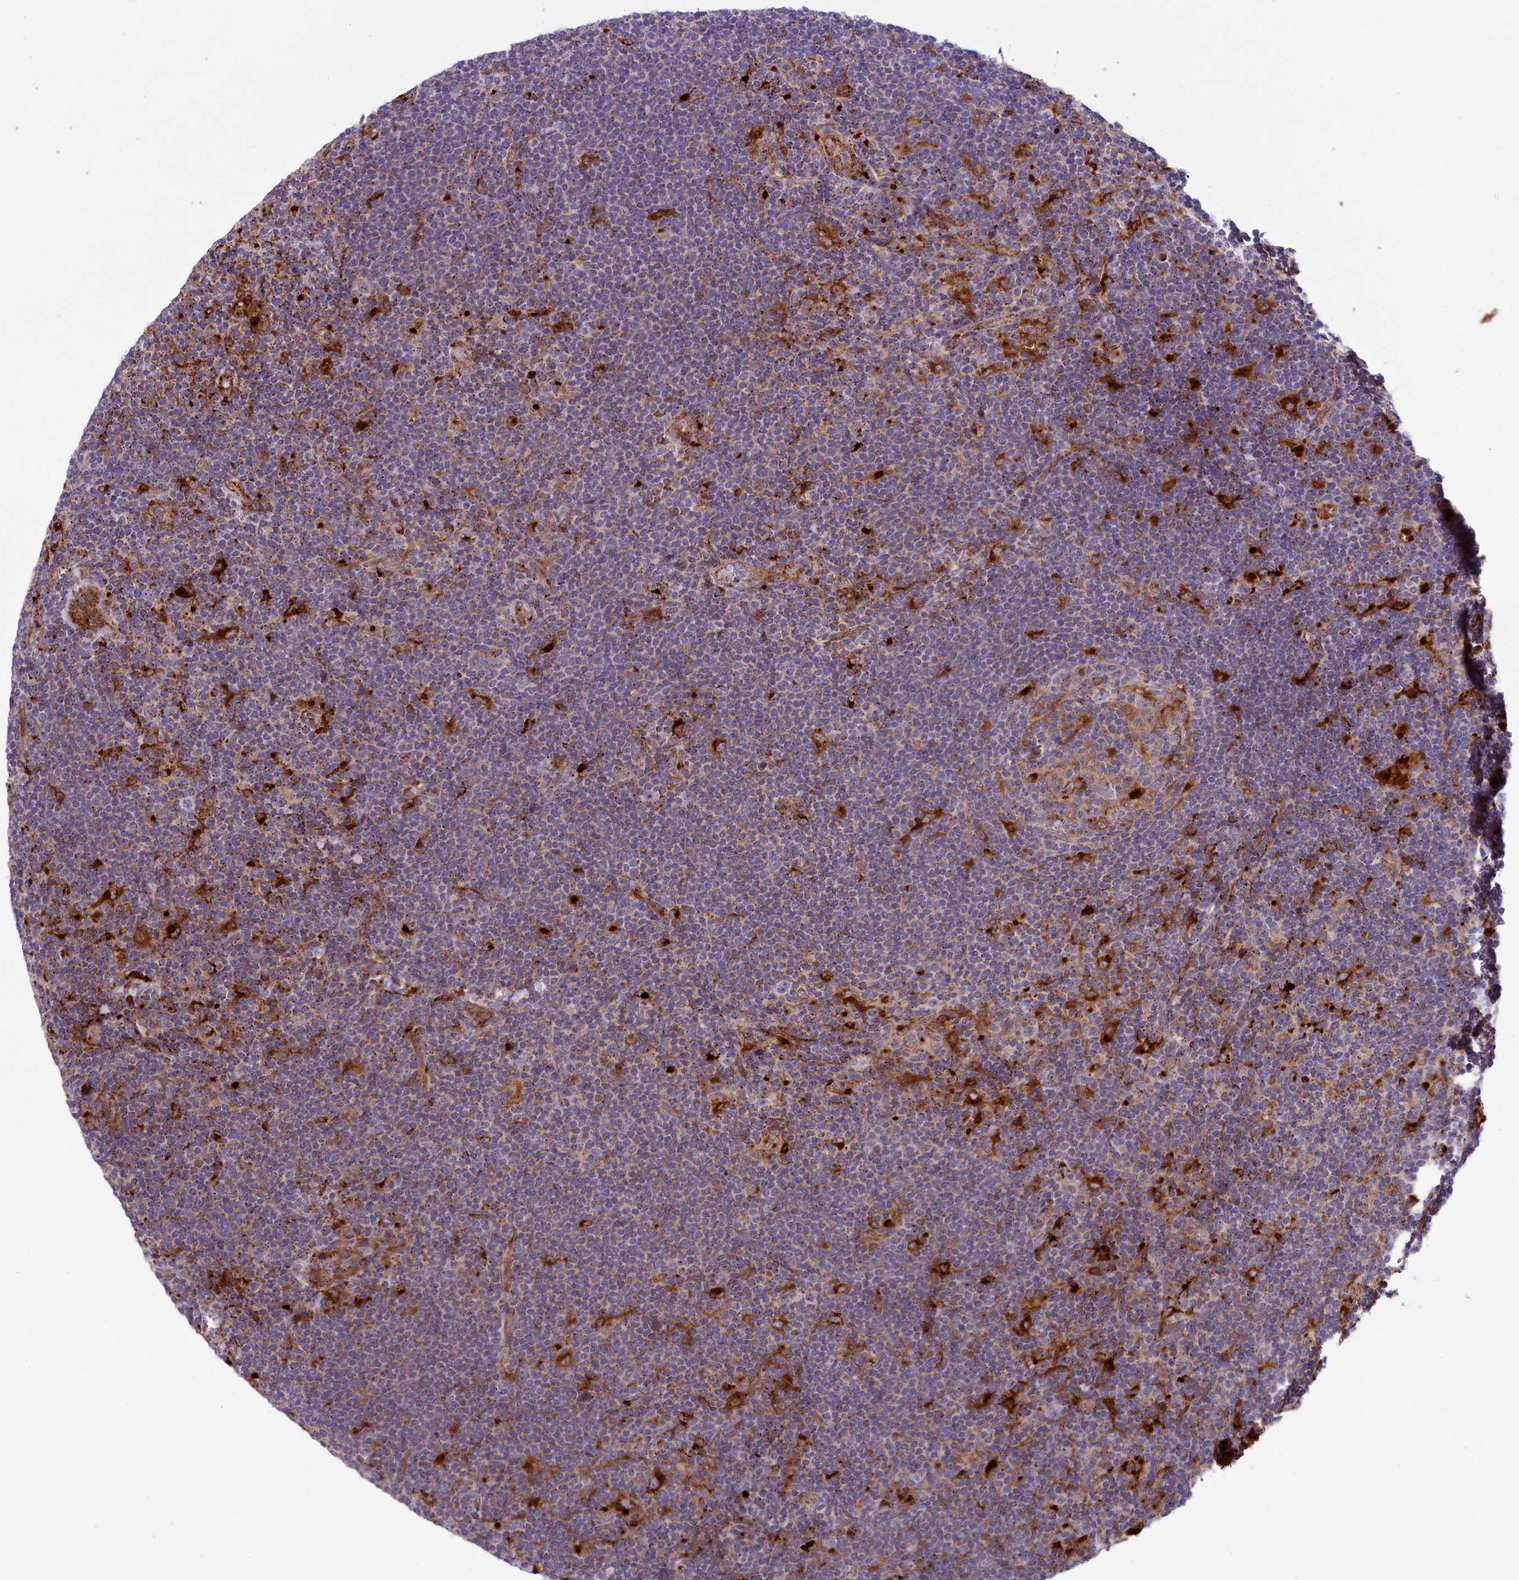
{"staining": {"intensity": "negative", "quantity": "none", "location": "none"}, "tissue": "lymphoma", "cell_type": "Tumor cells", "image_type": "cancer", "snomed": [{"axis": "morphology", "description": "Hodgkin's disease, NOS"}, {"axis": "topography", "description": "Lymph node"}], "caption": "A micrograph of Hodgkin's disease stained for a protein reveals no brown staining in tumor cells.", "gene": "MAN2B1", "patient": {"sex": "female", "age": 57}}